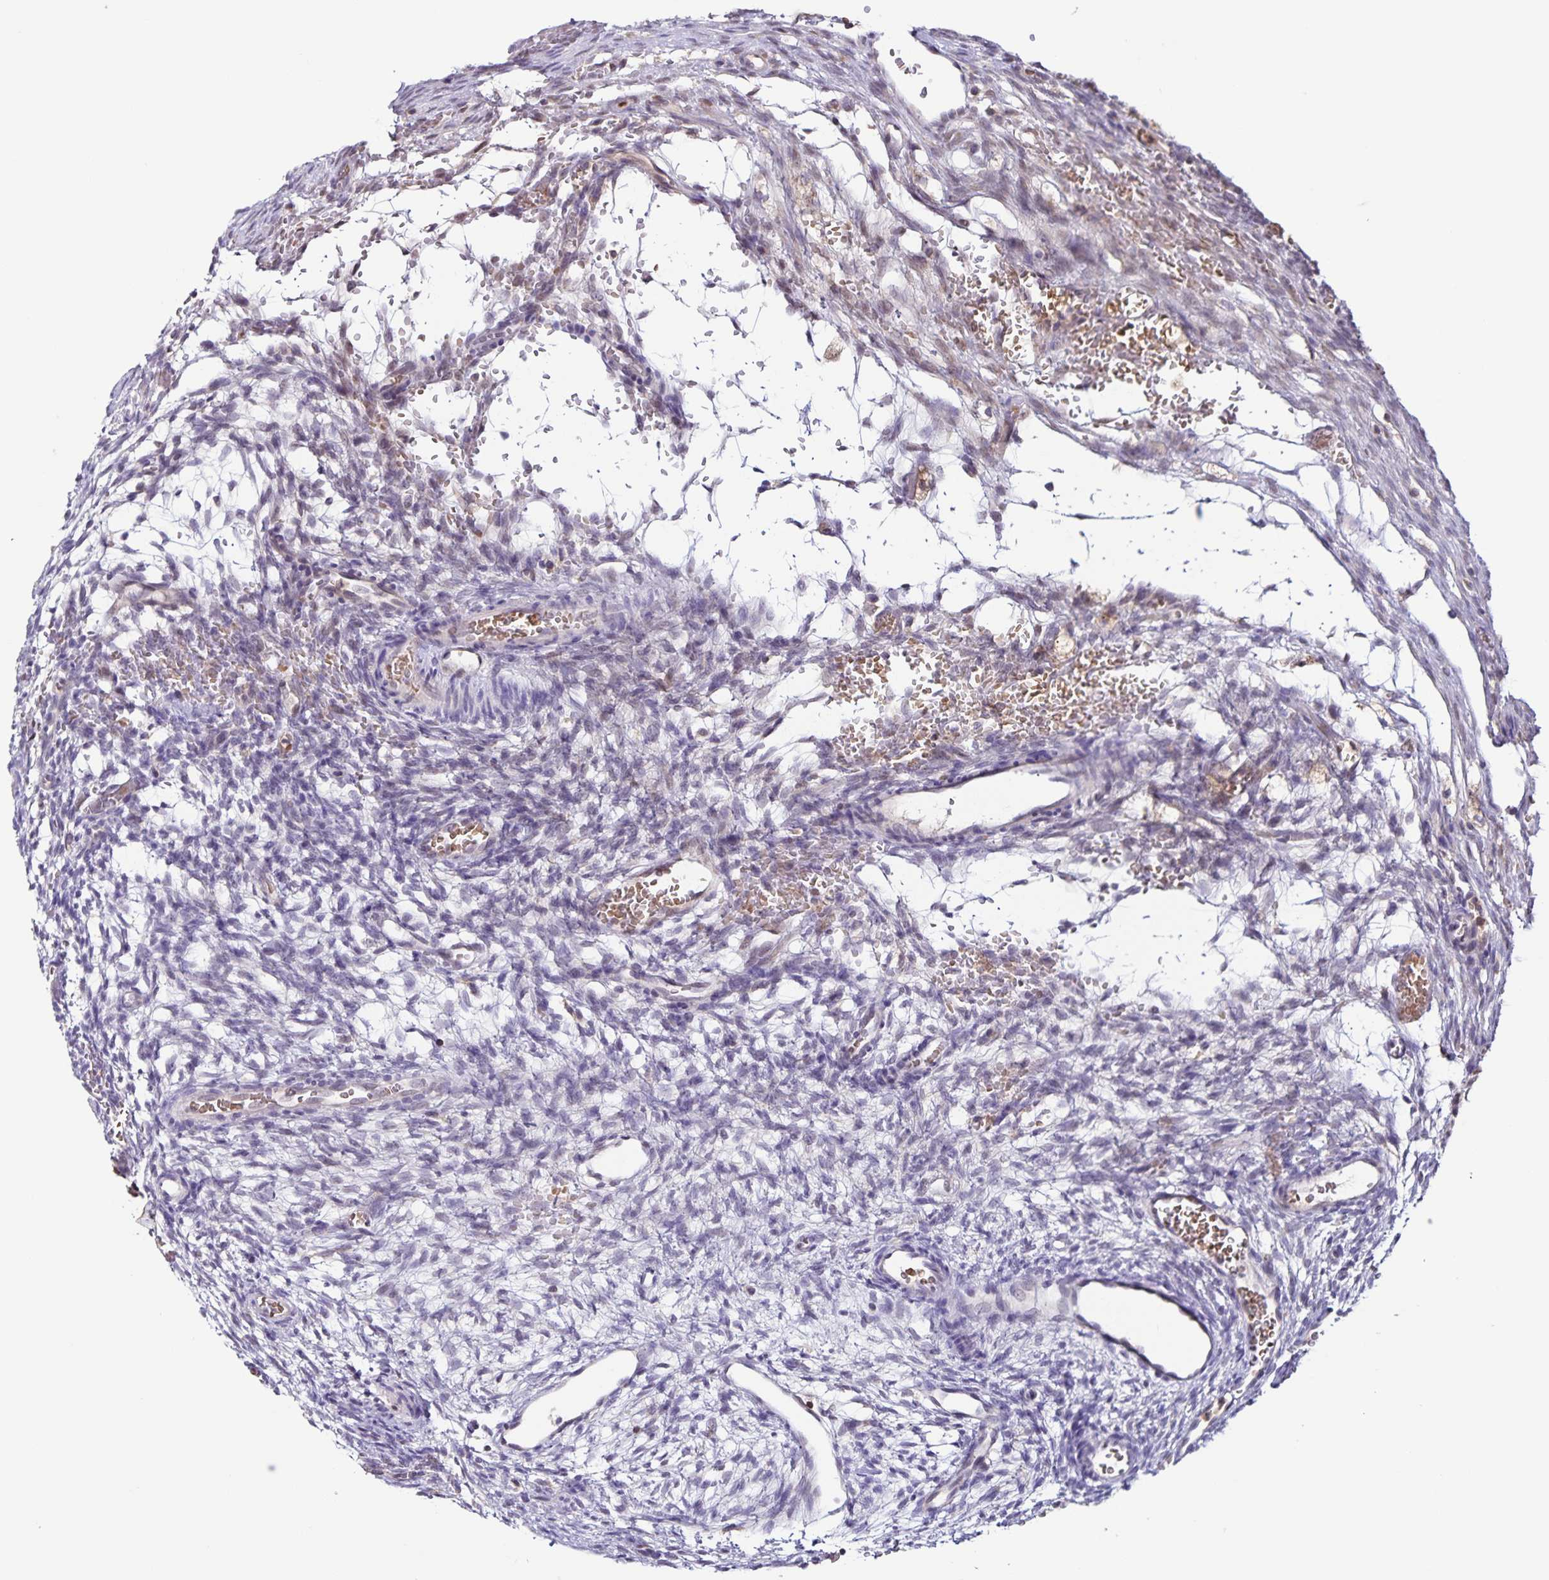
{"staining": {"intensity": "negative", "quantity": "none", "location": "none"}, "tissue": "ovary", "cell_type": "Follicle cells", "image_type": "normal", "snomed": [{"axis": "morphology", "description": "Normal tissue, NOS"}, {"axis": "topography", "description": "Ovary"}], "caption": "Ovary stained for a protein using immunohistochemistry (IHC) exhibits no expression follicle cells.", "gene": "STPG4", "patient": {"sex": "female", "age": 34}}